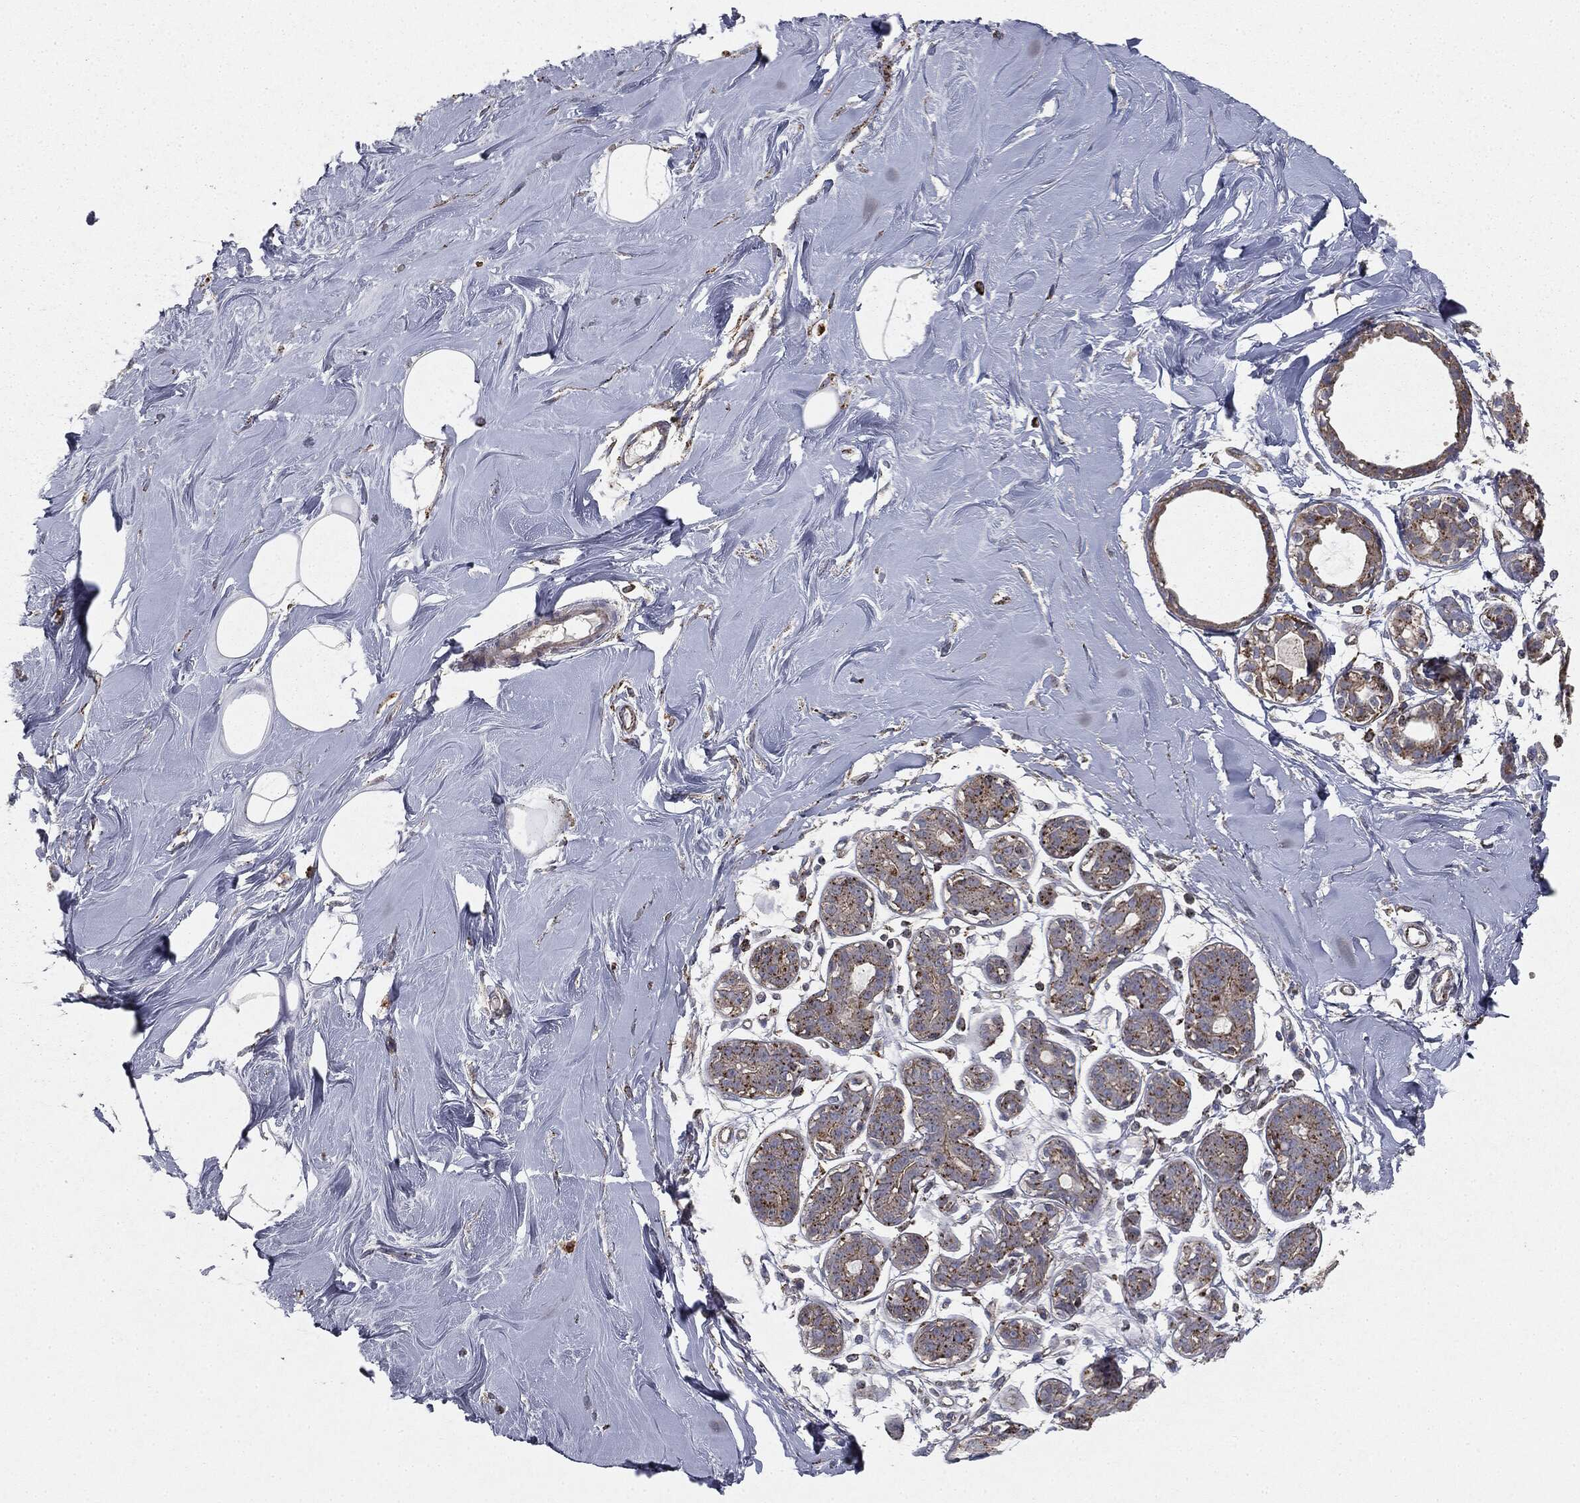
{"staining": {"intensity": "negative", "quantity": "none", "location": "none"}, "tissue": "soft tissue", "cell_type": "Fibroblasts", "image_type": "normal", "snomed": [{"axis": "morphology", "description": "Normal tissue, NOS"}, {"axis": "topography", "description": "Breast"}], "caption": "Protein analysis of benign soft tissue exhibits no significant staining in fibroblasts. The staining was performed using DAB (3,3'-diaminobenzidine) to visualize the protein expression in brown, while the nuclei were stained in blue with hematoxylin (Magnification: 20x).", "gene": "CTSA", "patient": {"sex": "female", "age": 49}}